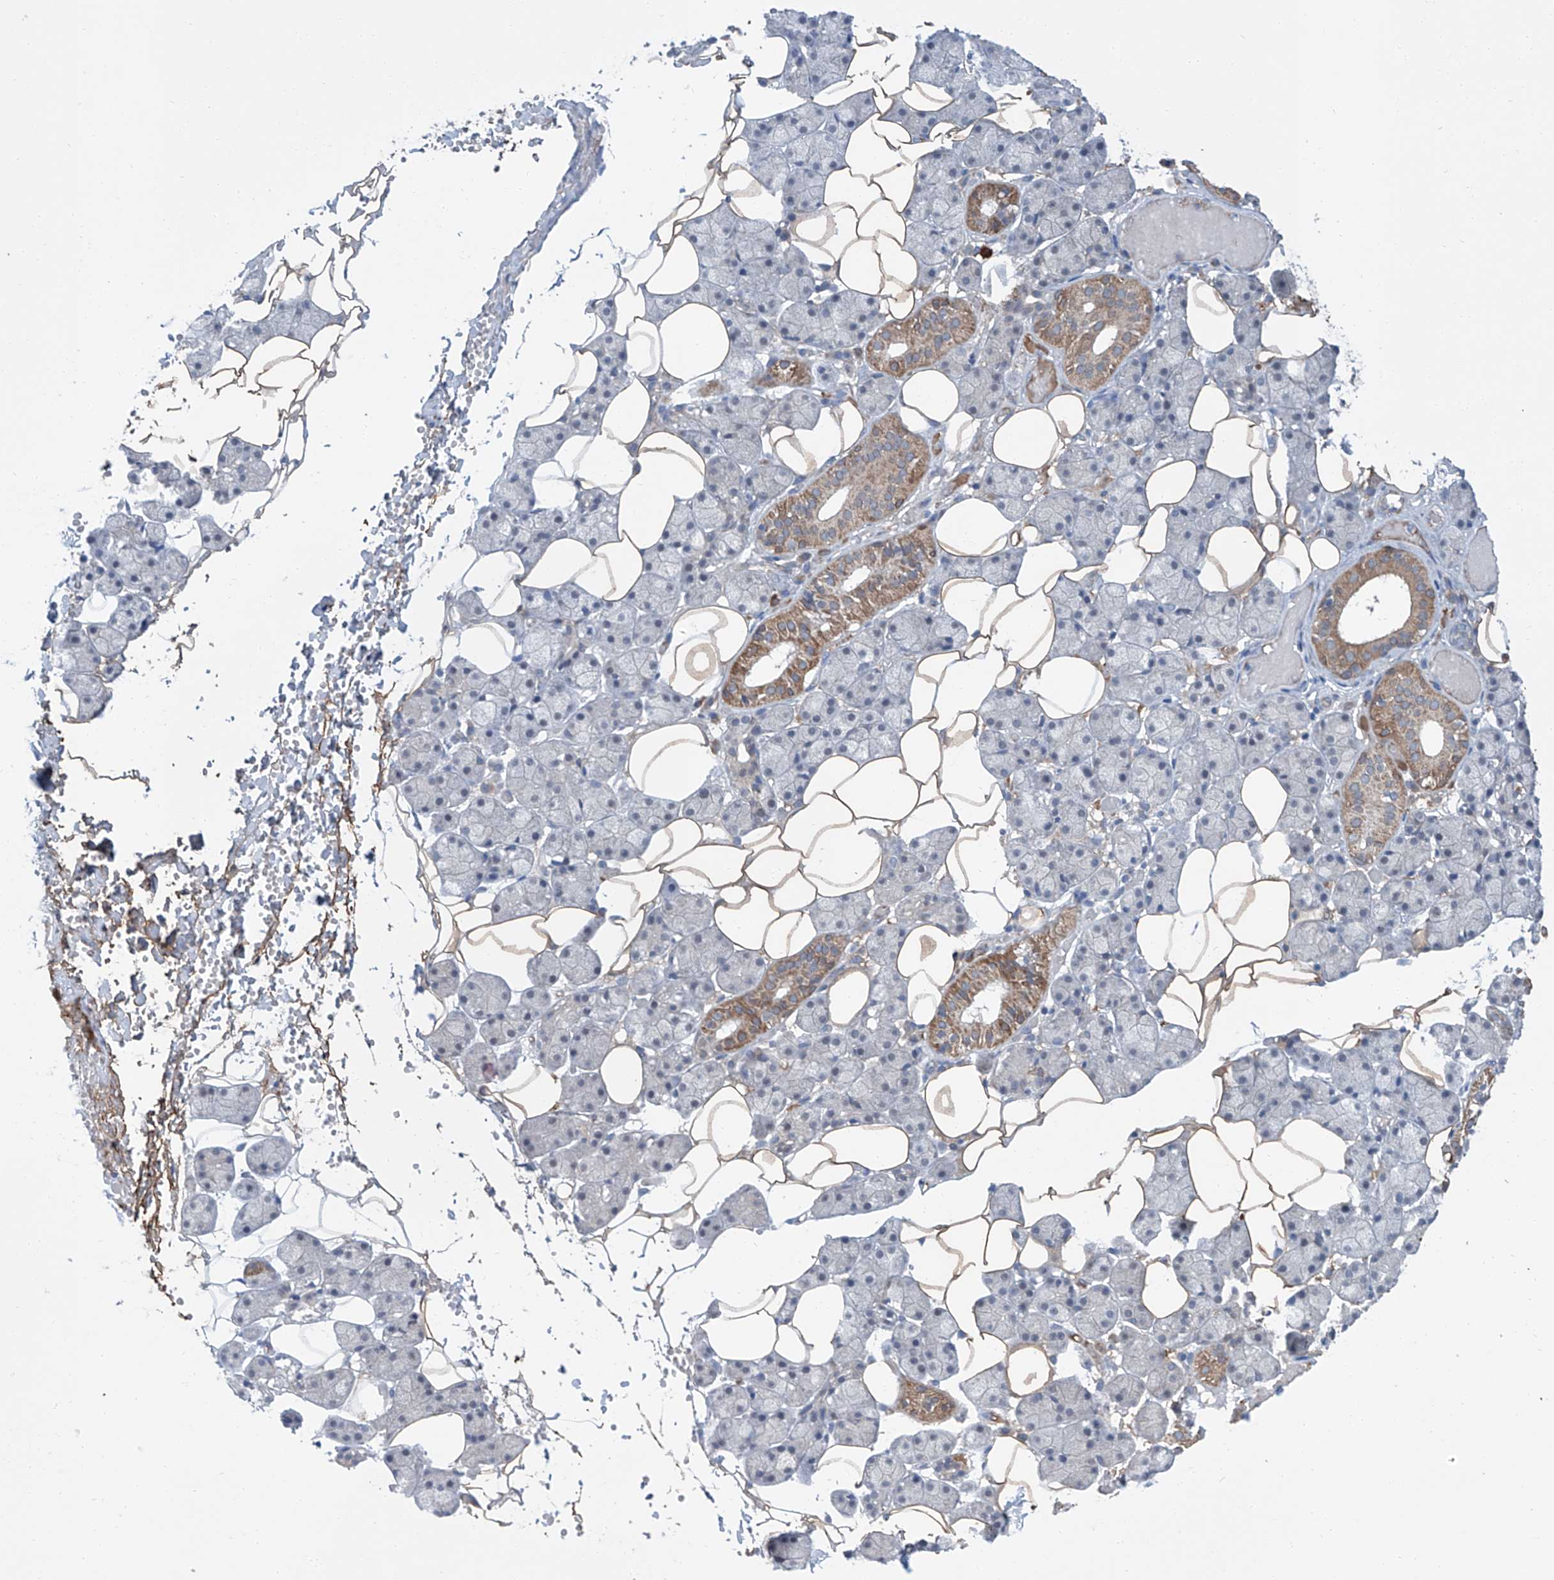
{"staining": {"intensity": "moderate", "quantity": "<25%", "location": "cytoplasmic/membranous"}, "tissue": "salivary gland", "cell_type": "Glandular cells", "image_type": "normal", "snomed": [{"axis": "morphology", "description": "Normal tissue, NOS"}, {"axis": "topography", "description": "Salivary gland"}], "caption": "DAB immunohistochemical staining of benign human salivary gland exhibits moderate cytoplasmic/membranous protein positivity in about <25% of glandular cells.", "gene": "SIX4", "patient": {"sex": "female", "age": 33}}